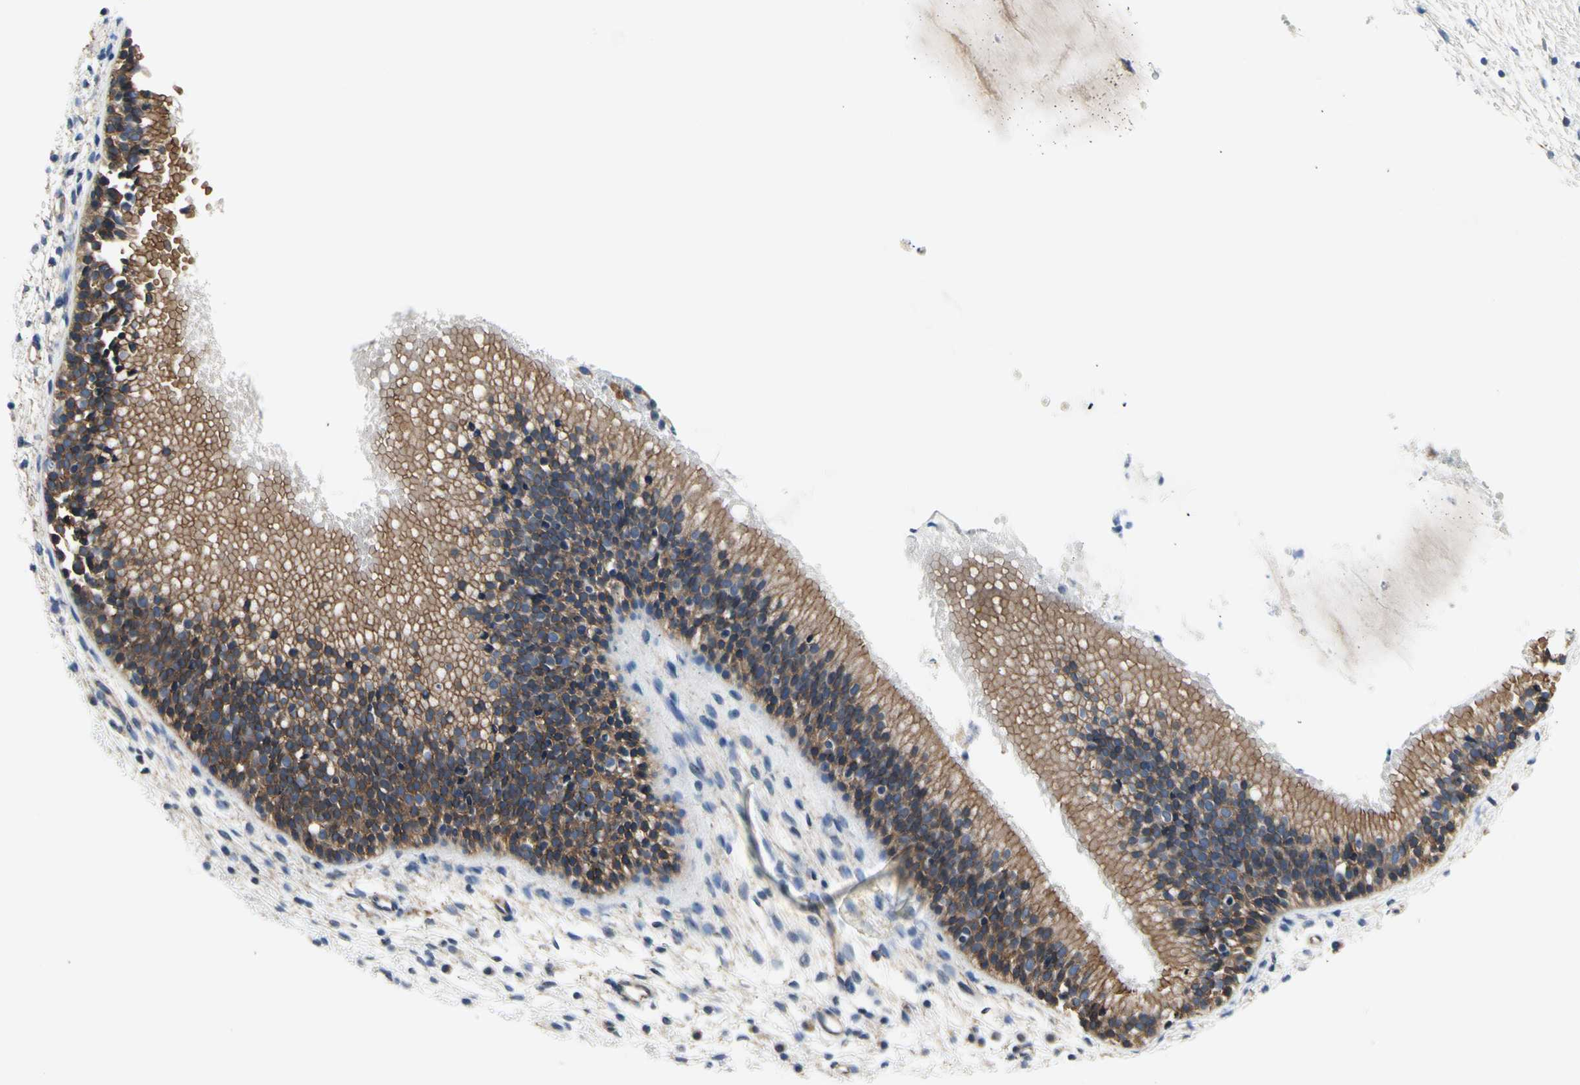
{"staining": {"intensity": "moderate", "quantity": "25%-75%", "location": "cytoplasmic/membranous"}, "tissue": "nasopharynx", "cell_type": "Respiratory epithelial cells", "image_type": "normal", "snomed": [{"axis": "morphology", "description": "Normal tissue, NOS"}, {"axis": "topography", "description": "Nasopharynx"}], "caption": "A medium amount of moderate cytoplasmic/membranous positivity is appreciated in approximately 25%-75% of respiratory epithelial cells in unremarkable nasopharynx. The protein of interest is stained brown, and the nuclei are stained in blue (DAB (3,3'-diaminobenzidine) IHC with brightfield microscopy, high magnification).", "gene": "LGR6", "patient": {"sex": "male", "age": 21}}